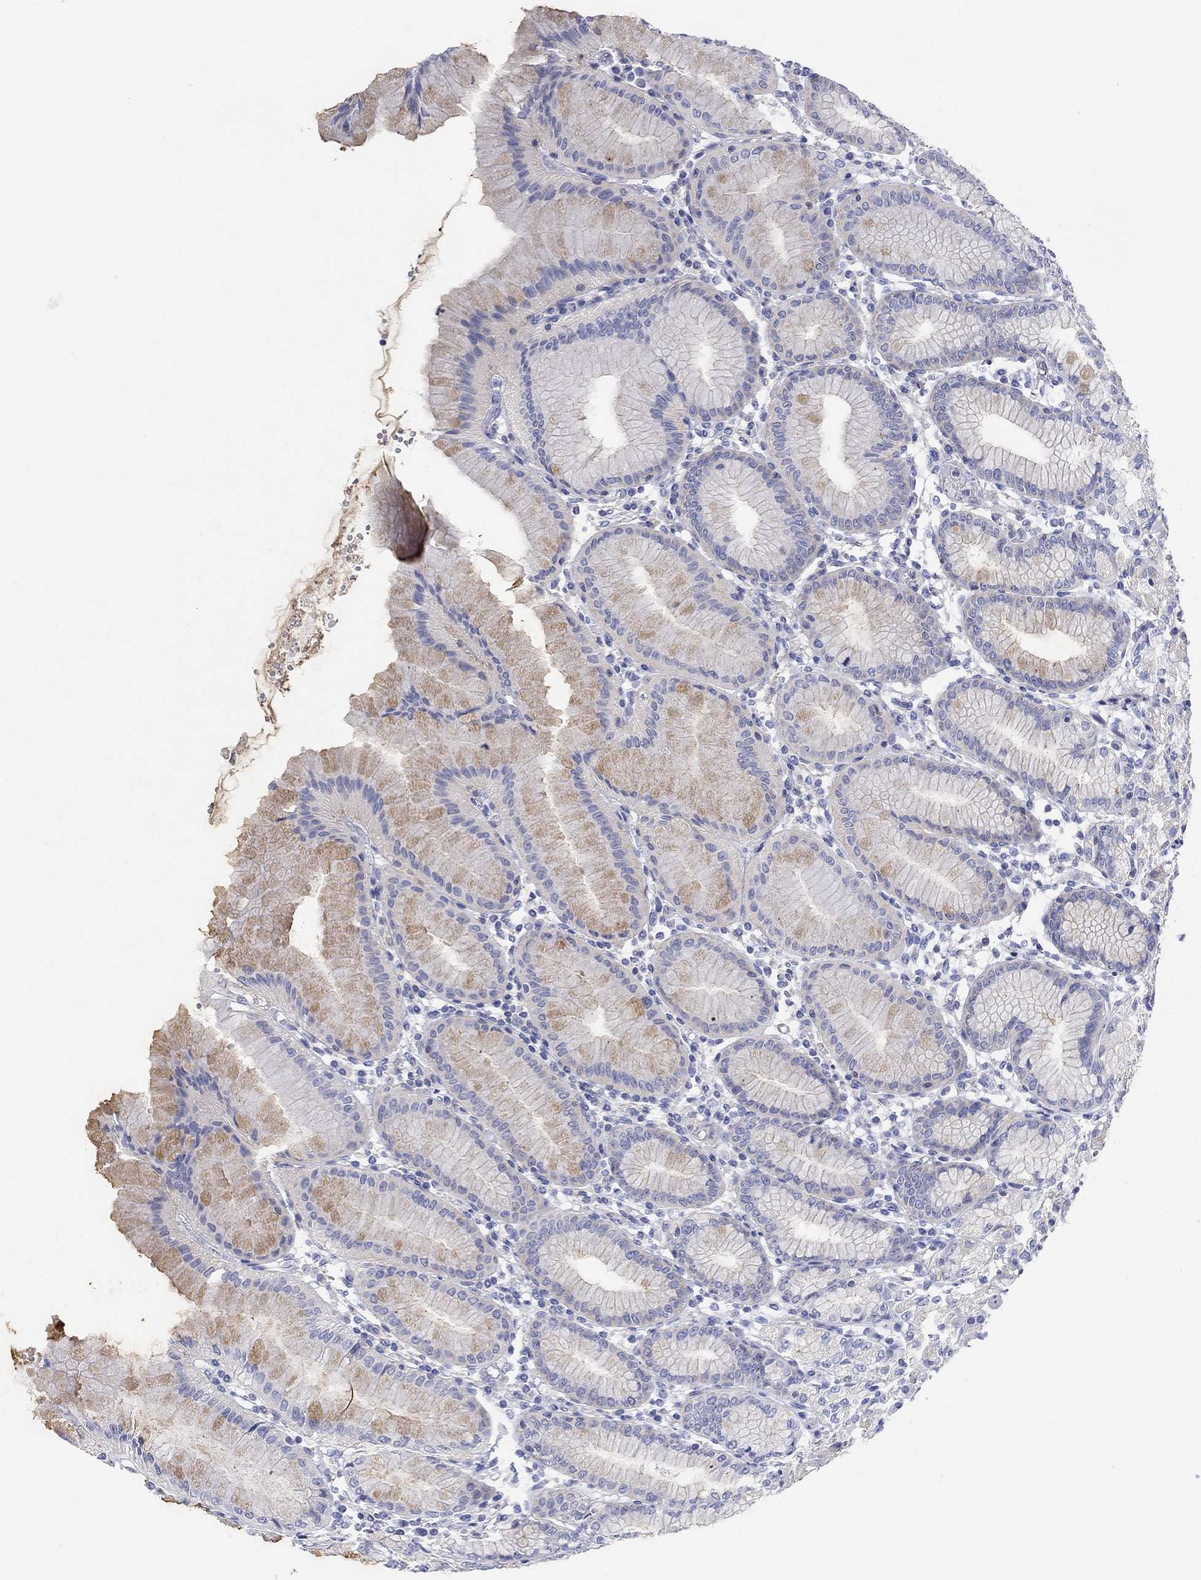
{"staining": {"intensity": "moderate", "quantity": "<25%", "location": "cytoplasmic/membranous"}, "tissue": "stomach", "cell_type": "Glandular cells", "image_type": "normal", "snomed": [{"axis": "morphology", "description": "Normal tissue, NOS"}, {"axis": "topography", "description": "Skeletal muscle"}, {"axis": "topography", "description": "Stomach"}], "caption": "Immunohistochemistry (IHC) of unremarkable human stomach shows low levels of moderate cytoplasmic/membranous staining in approximately <25% of glandular cells. Using DAB (3,3'-diaminobenzidine) (brown) and hematoxylin (blue) stains, captured at high magnification using brightfield microscopy.", "gene": "PPIL6", "patient": {"sex": "female", "age": 57}}